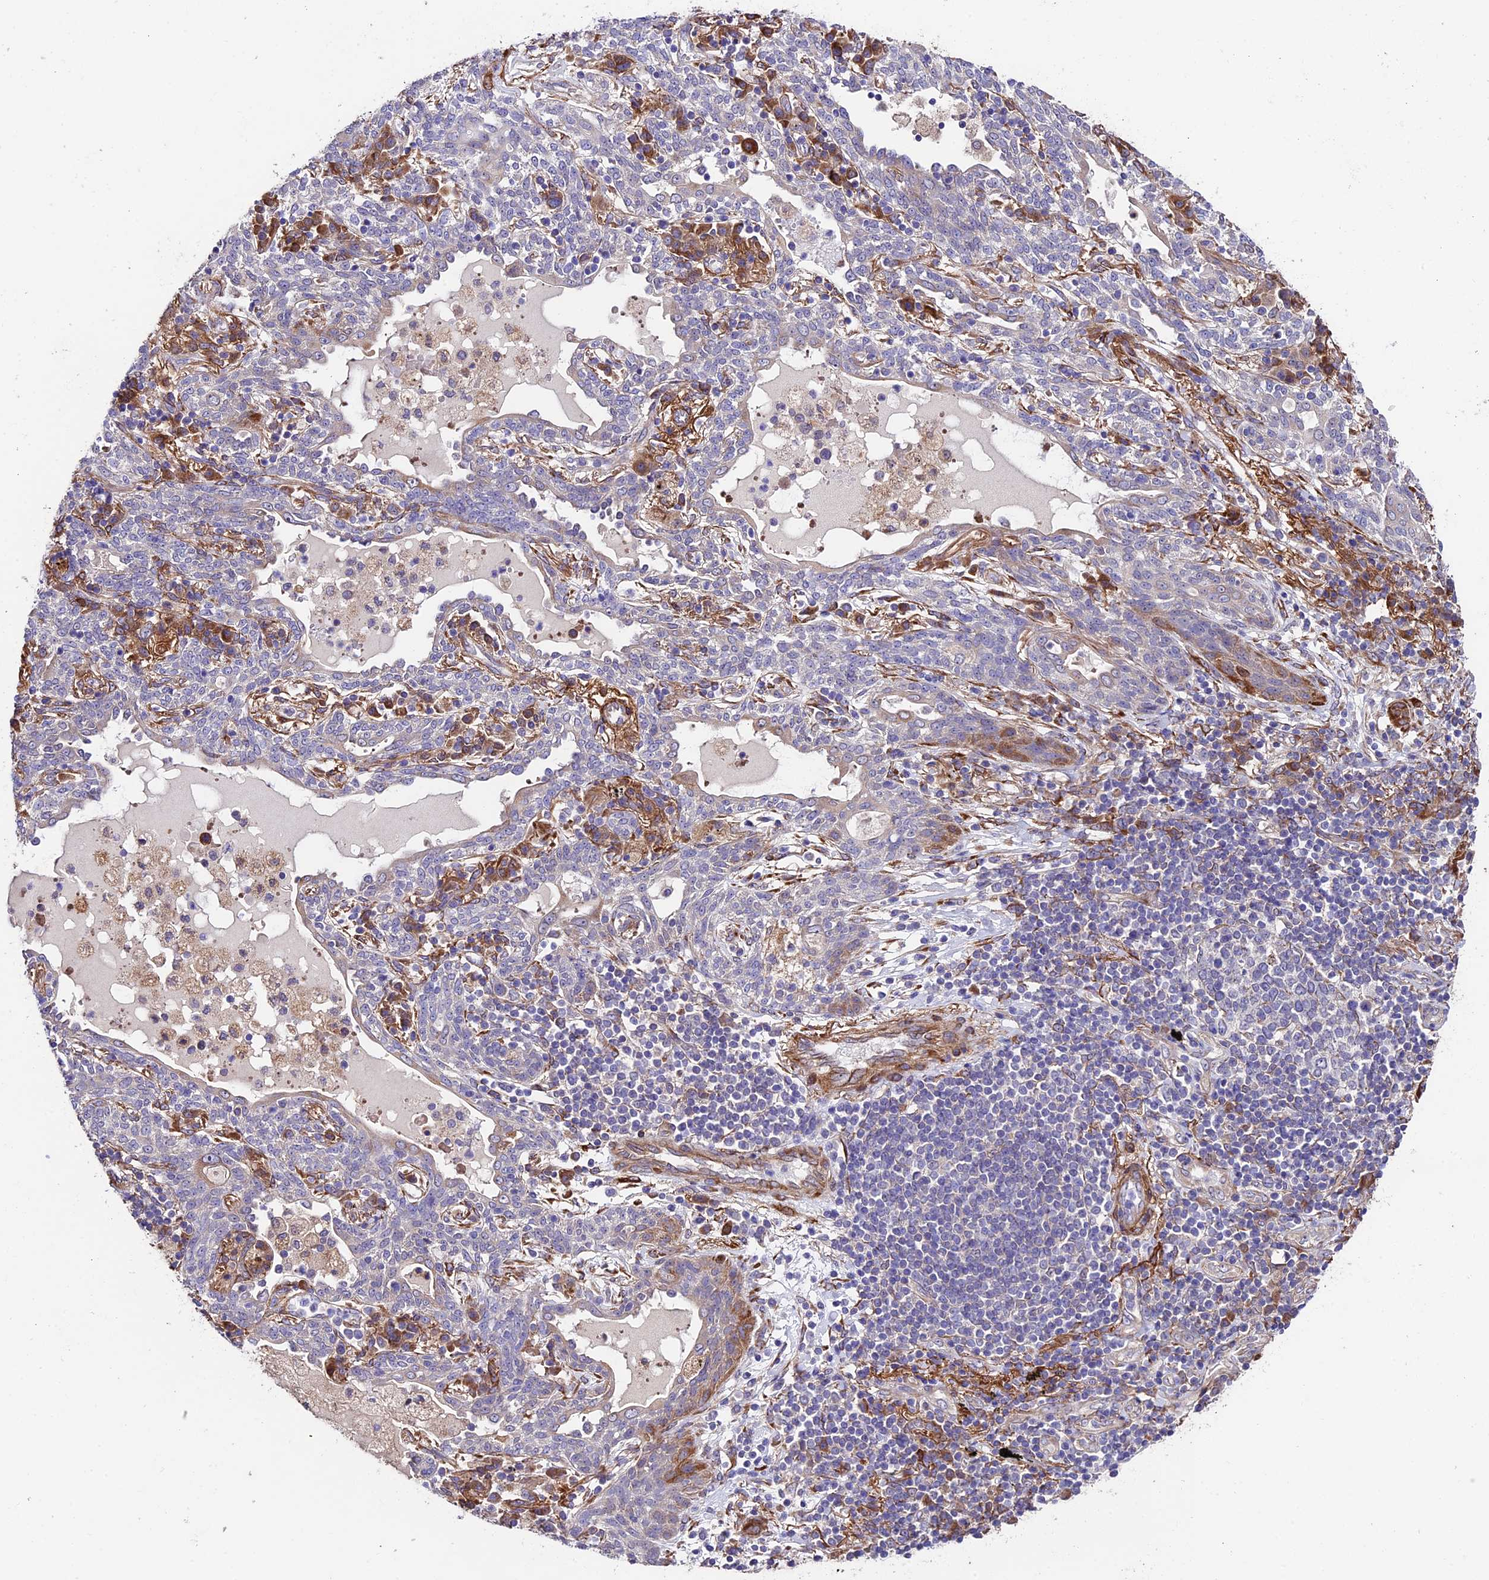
{"staining": {"intensity": "moderate", "quantity": "<25%", "location": "cytoplasmic/membranous"}, "tissue": "lung cancer", "cell_type": "Tumor cells", "image_type": "cancer", "snomed": [{"axis": "morphology", "description": "Squamous cell carcinoma, NOS"}, {"axis": "topography", "description": "Lung"}], "caption": "A brown stain labels moderate cytoplasmic/membranous positivity of a protein in lung cancer (squamous cell carcinoma) tumor cells. The staining is performed using DAB (3,3'-diaminobenzidine) brown chromogen to label protein expression. The nuclei are counter-stained blue using hematoxylin.", "gene": "LSM7", "patient": {"sex": "female", "age": 70}}